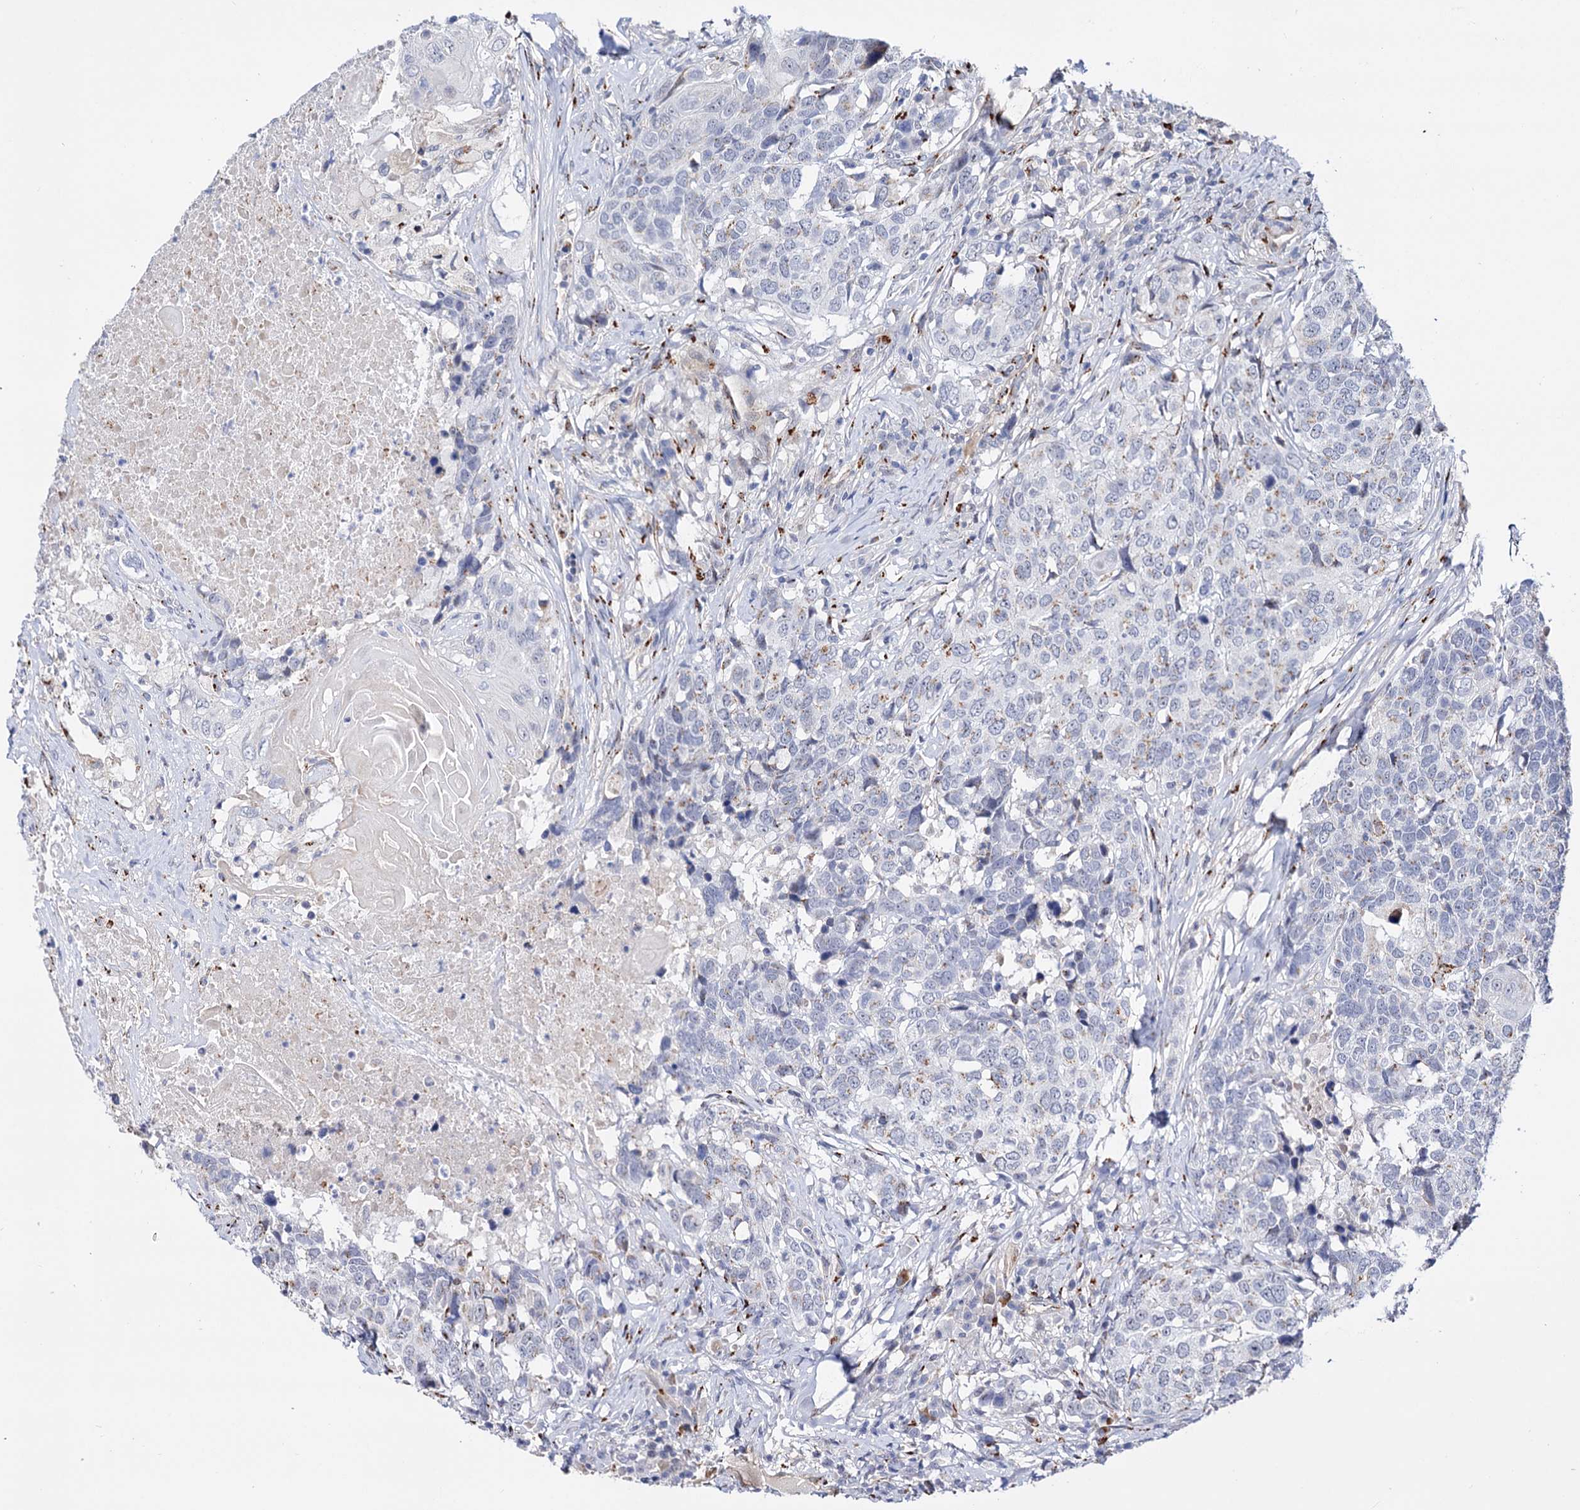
{"staining": {"intensity": "weak", "quantity": "<25%", "location": "cytoplasmic/membranous"}, "tissue": "head and neck cancer", "cell_type": "Tumor cells", "image_type": "cancer", "snomed": [{"axis": "morphology", "description": "Squamous cell carcinoma, NOS"}, {"axis": "topography", "description": "Head-Neck"}], "caption": "Immunohistochemical staining of head and neck cancer exhibits no significant expression in tumor cells.", "gene": "C11orf96", "patient": {"sex": "male", "age": 66}}